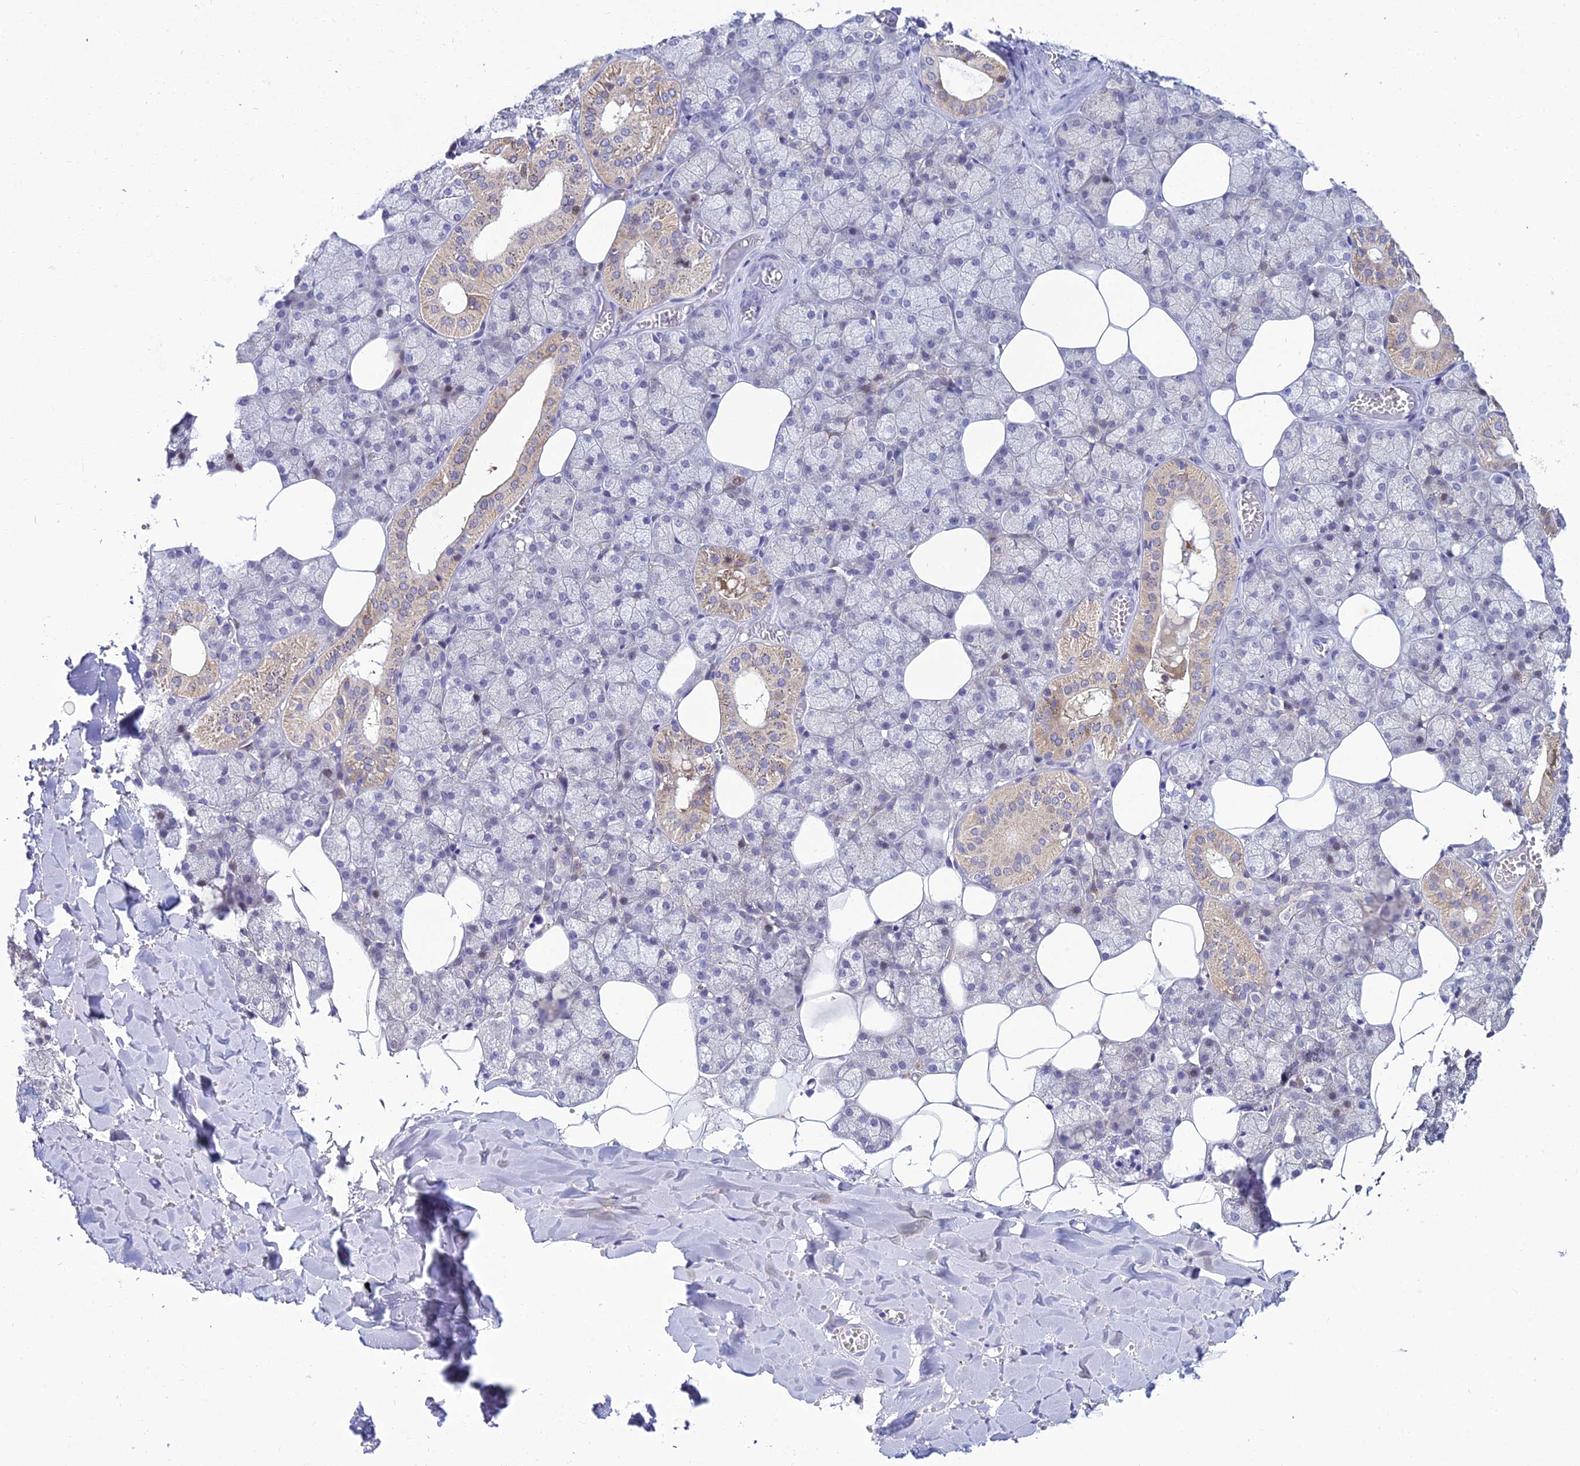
{"staining": {"intensity": "weak", "quantity": "<25%", "location": "cytoplasmic/membranous,nuclear"}, "tissue": "salivary gland", "cell_type": "Glandular cells", "image_type": "normal", "snomed": [{"axis": "morphology", "description": "Normal tissue, NOS"}, {"axis": "topography", "description": "Salivary gland"}], "caption": "Immunohistochemical staining of unremarkable human salivary gland exhibits no significant positivity in glandular cells. (DAB (3,3'-diaminobenzidine) immunohistochemistry with hematoxylin counter stain).", "gene": "ZMIZ1", "patient": {"sex": "male", "age": 62}}